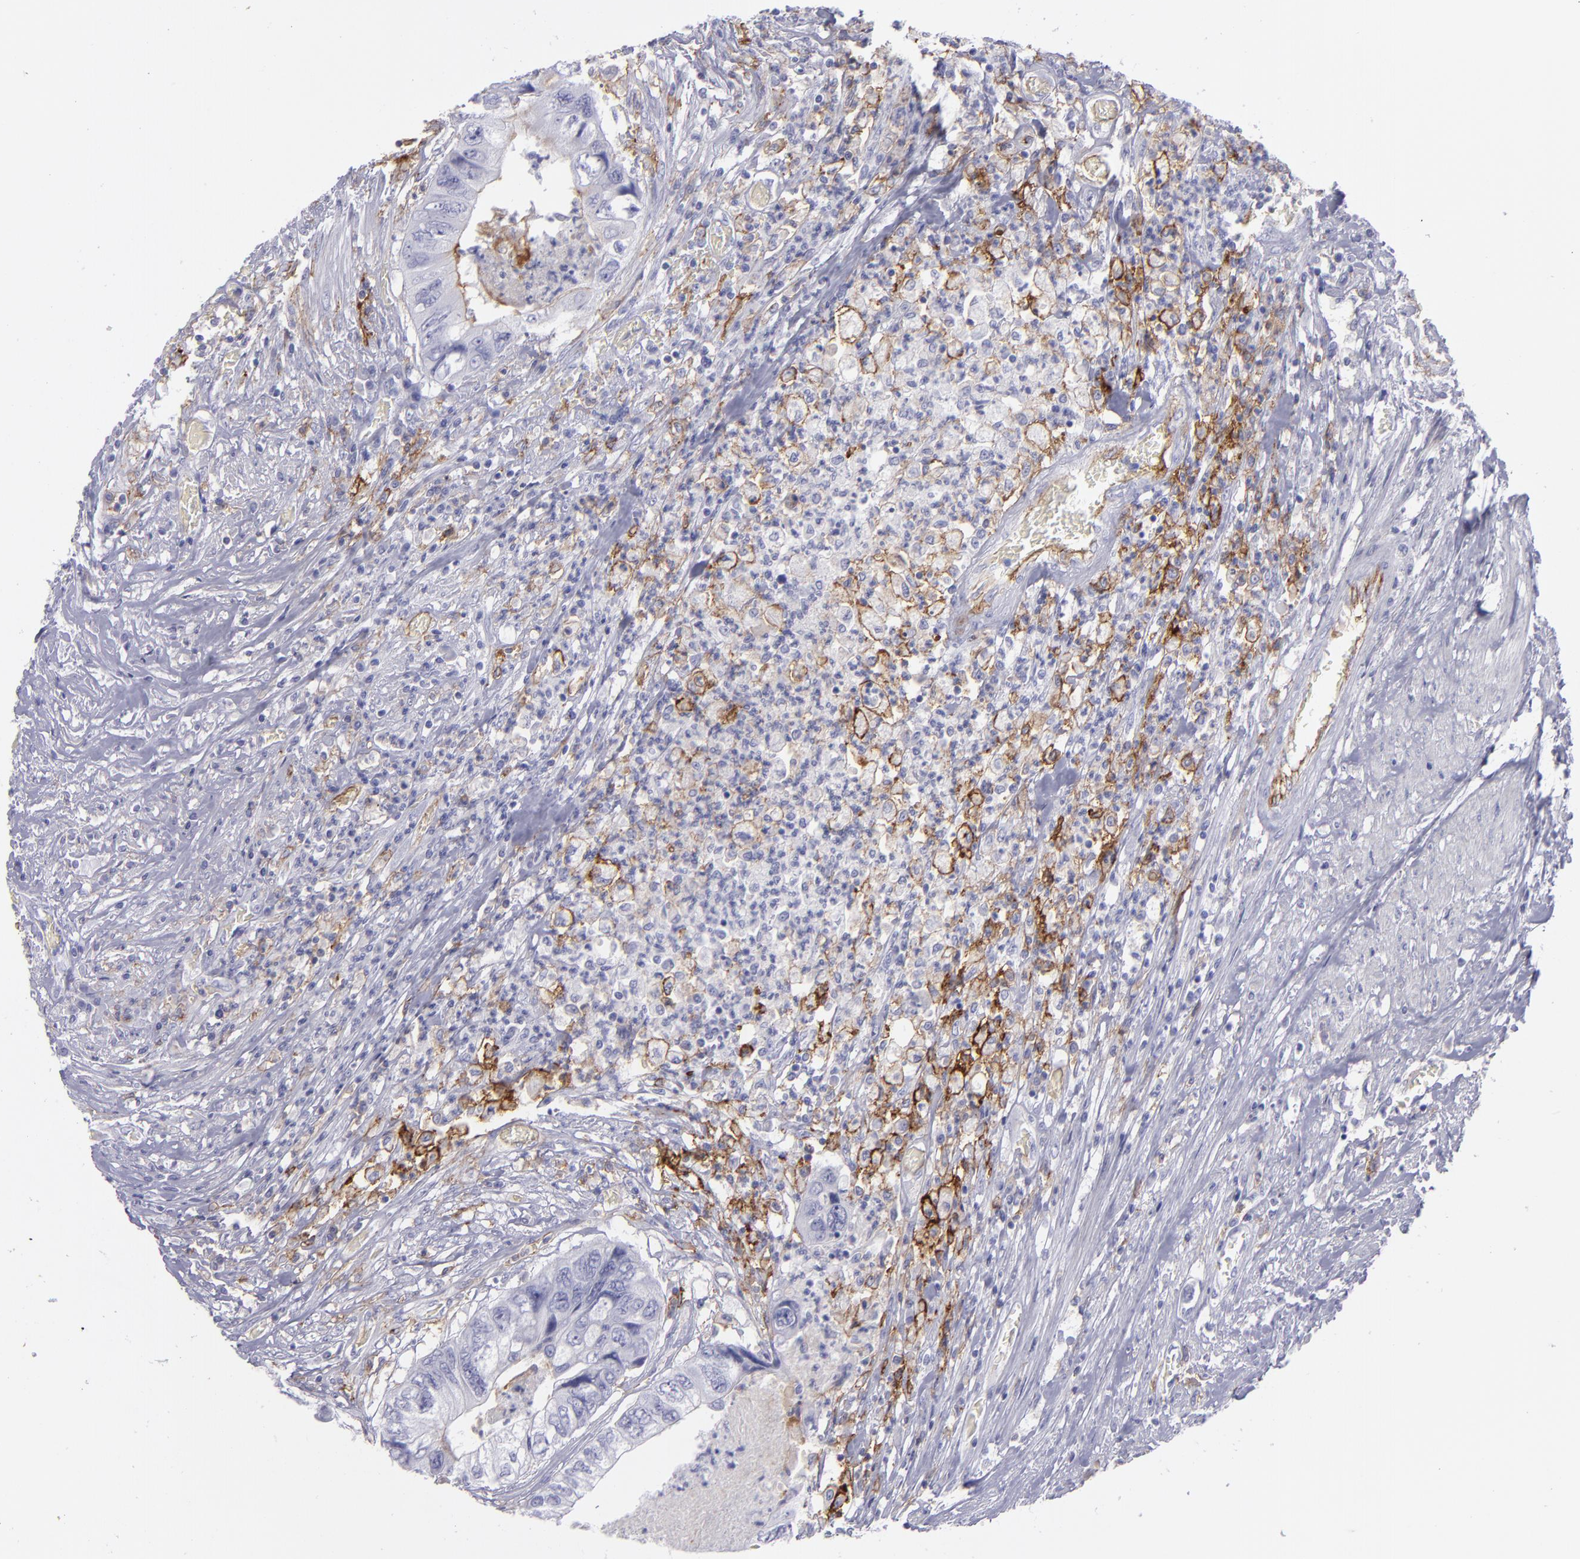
{"staining": {"intensity": "moderate", "quantity": "<25%", "location": "cytoplasmic/membranous"}, "tissue": "colorectal cancer", "cell_type": "Tumor cells", "image_type": "cancer", "snomed": [{"axis": "morphology", "description": "Adenocarcinoma, NOS"}, {"axis": "topography", "description": "Rectum"}], "caption": "An image of colorectal cancer (adenocarcinoma) stained for a protein displays moderate cytoplasmic/membranous brown staining in tumor cells.", "gene": "ACE", "patient": {"sex": "female", "age": 82}}